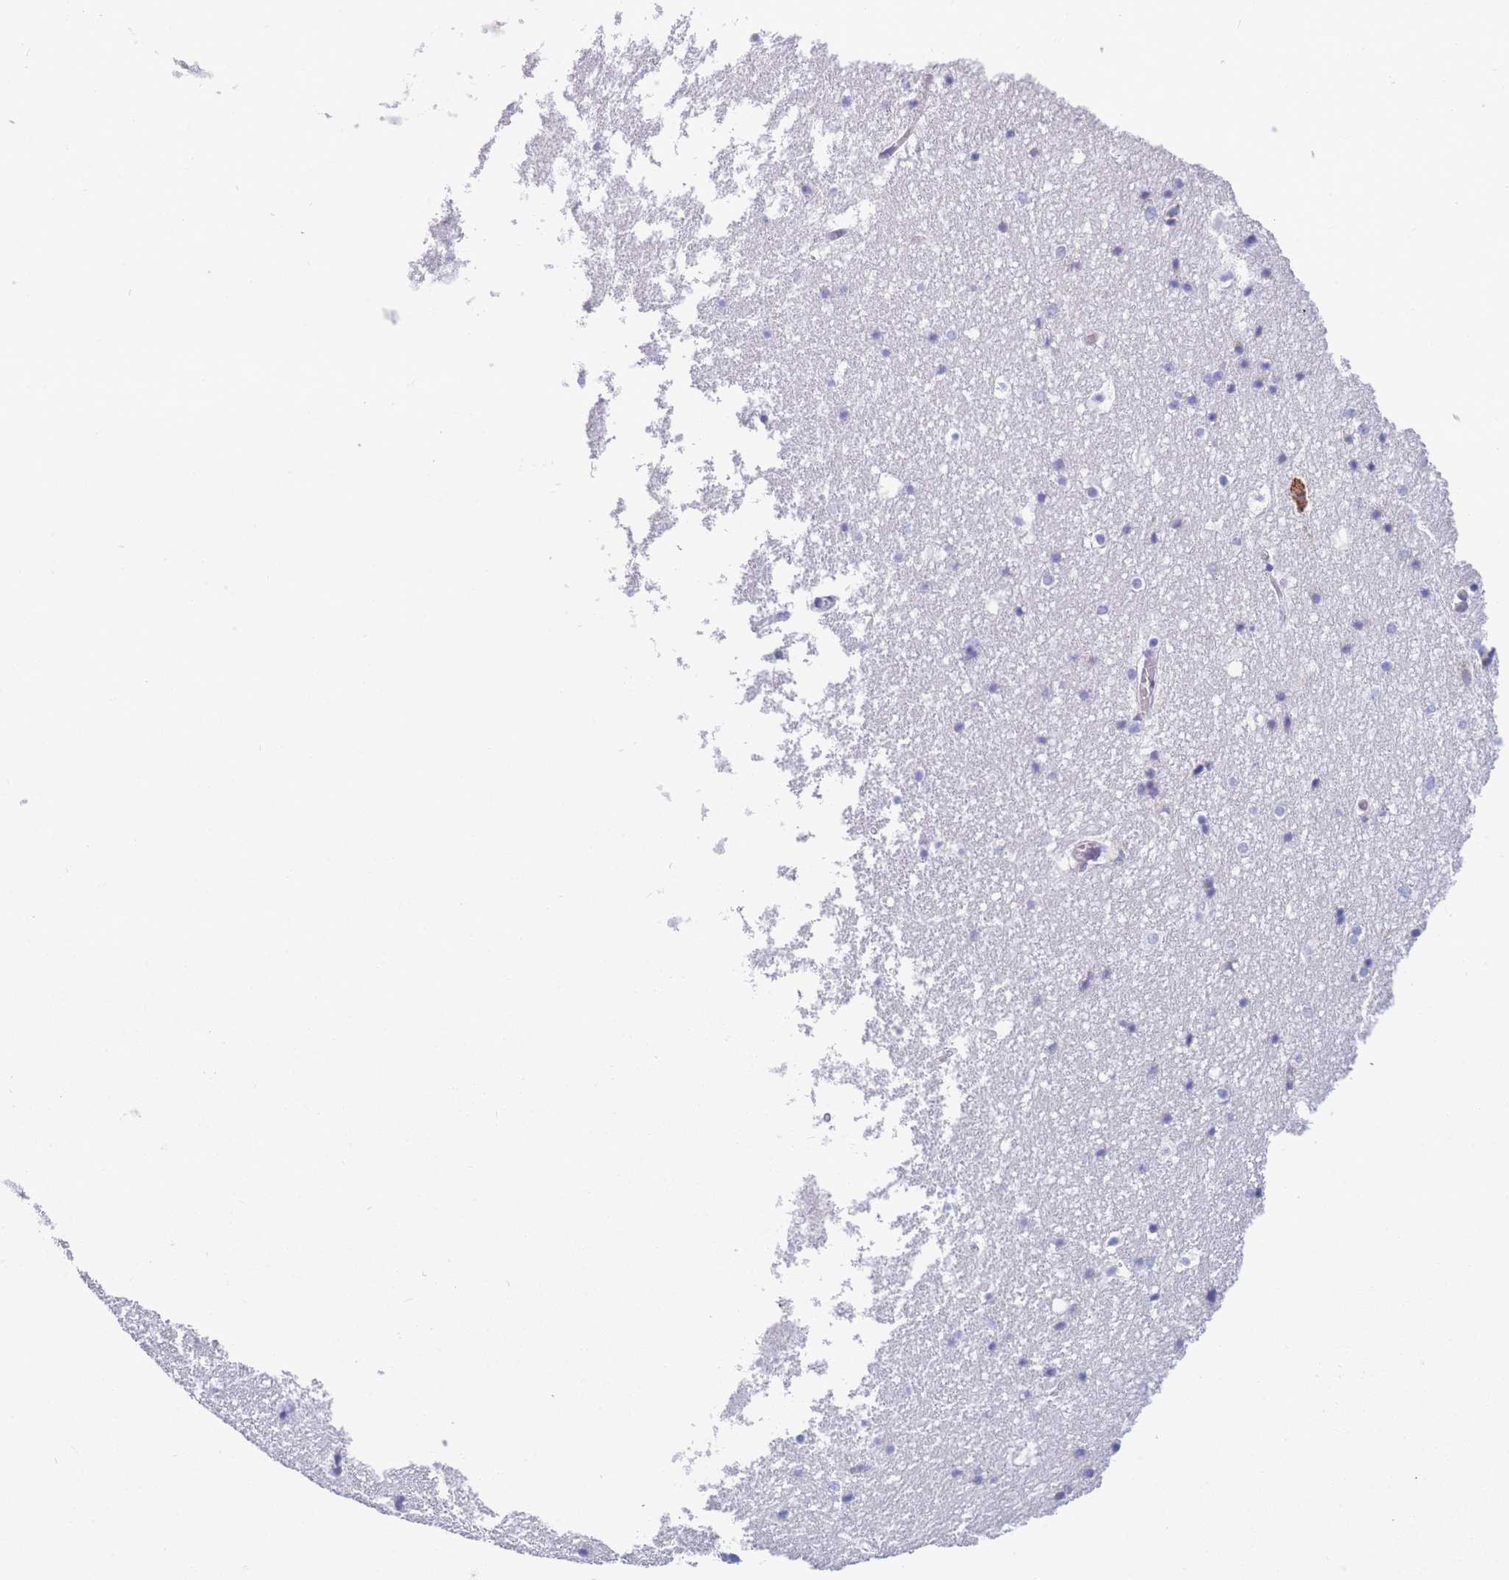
{"staining": {"intensity": "negative", "quantity": "none", "location": "none"}, "tissue": "hippocampus", "cell_type": "Glial cells", "image_type": "normal", "snomed": [{"axis": "morphology", "description": "Normal tissue, NOS"}, {"axis": "topography", "description": "Hippocampus"}], "caption": "DAB (3,3'-diaminobenzidine) immunohistochemical staining of normal hippocampus displays no significant staining in glial cells.", "gene": "XKR8", "patient": {"sex": "female", "age": 52}}